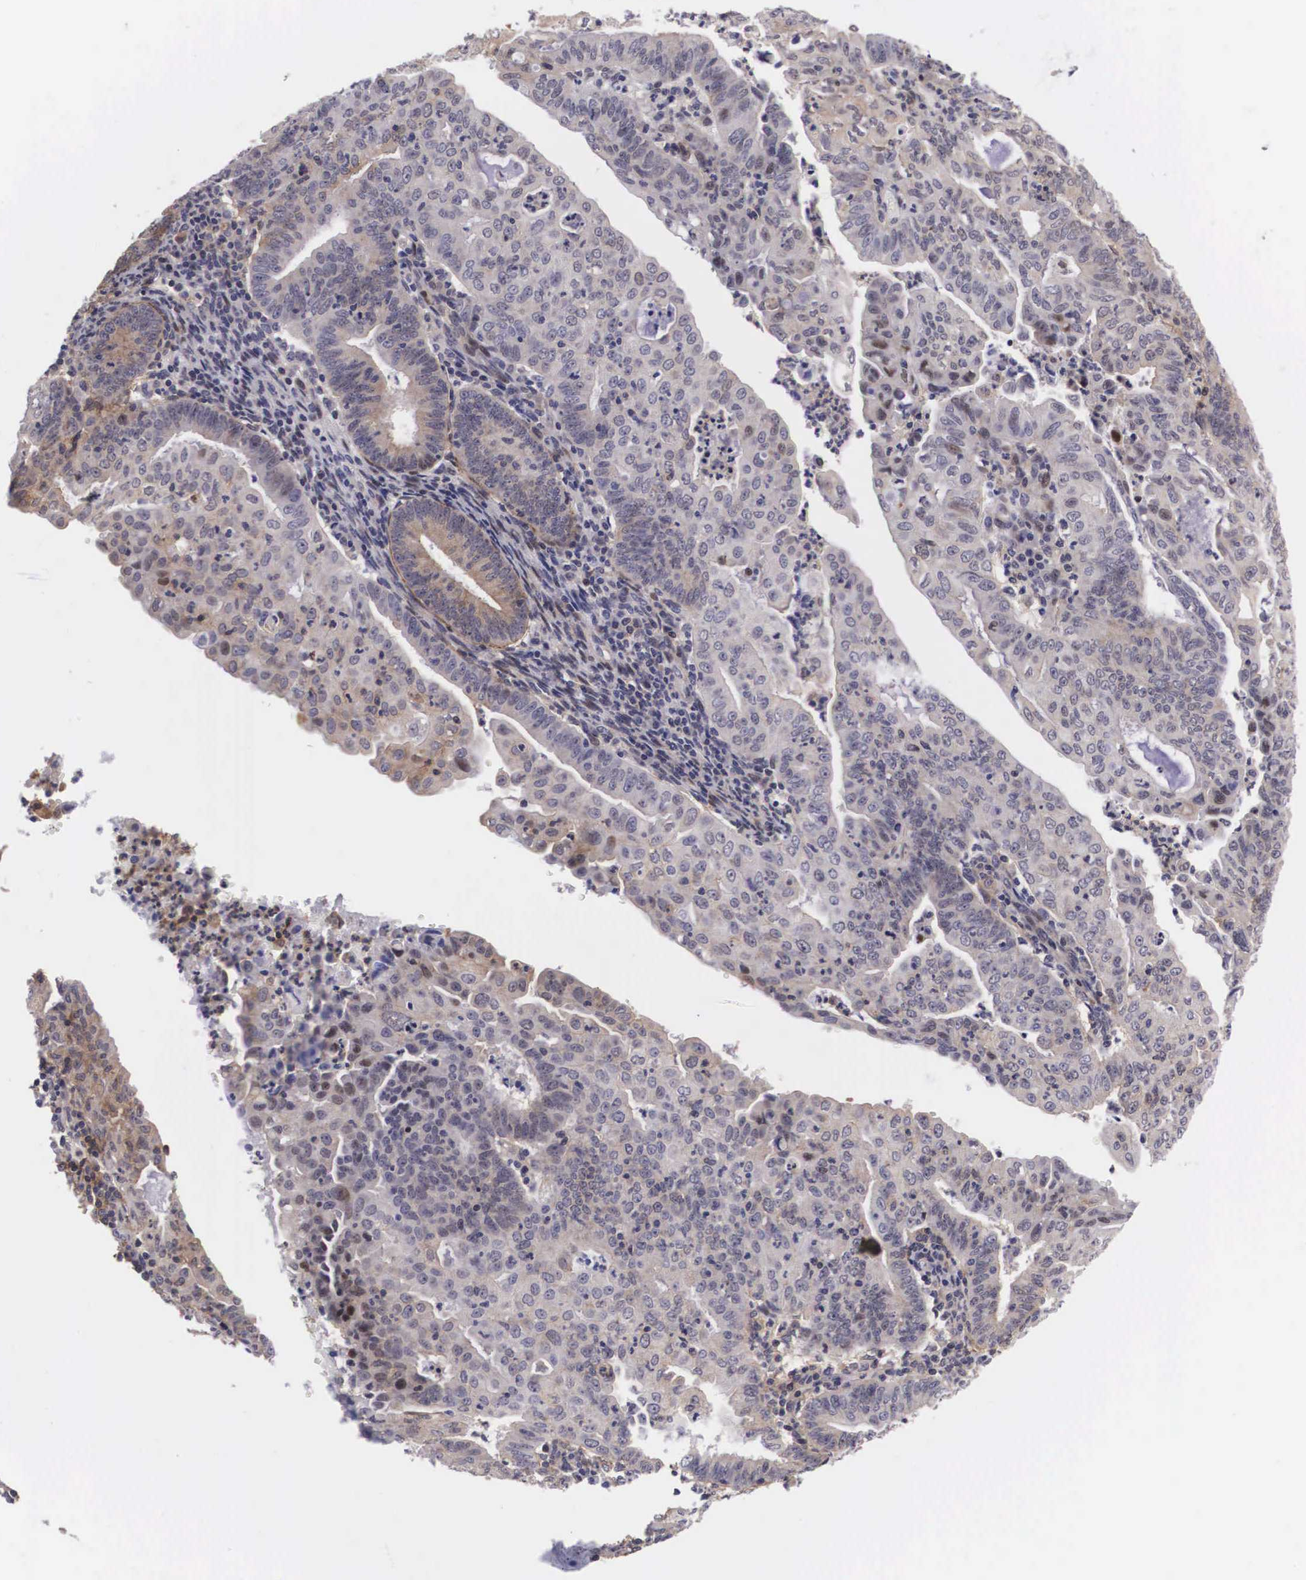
{"staining": {"intensity": "weak", "quantity": "25%-75%", "location": "cytoplasmic/membranous"}, "tissue": "endometrial cancer", "cell_type": "Tumor cells", "image_type": "cancer", "snomed": [{"axis": "morphology", "description": "Adenocarcinoma, NOS"}, {"axis": "topography", "description": "Endometrium"}], "caption": "Immunohistochemical staining of human endometrial cancer (adenocarcinoma) reveals low levels of weak cytoplasmic/membranous staining in approximately 25%-75% of tumor cells.", "gene": "EMID1", "patient": {"sex": "female", "age": 60}}